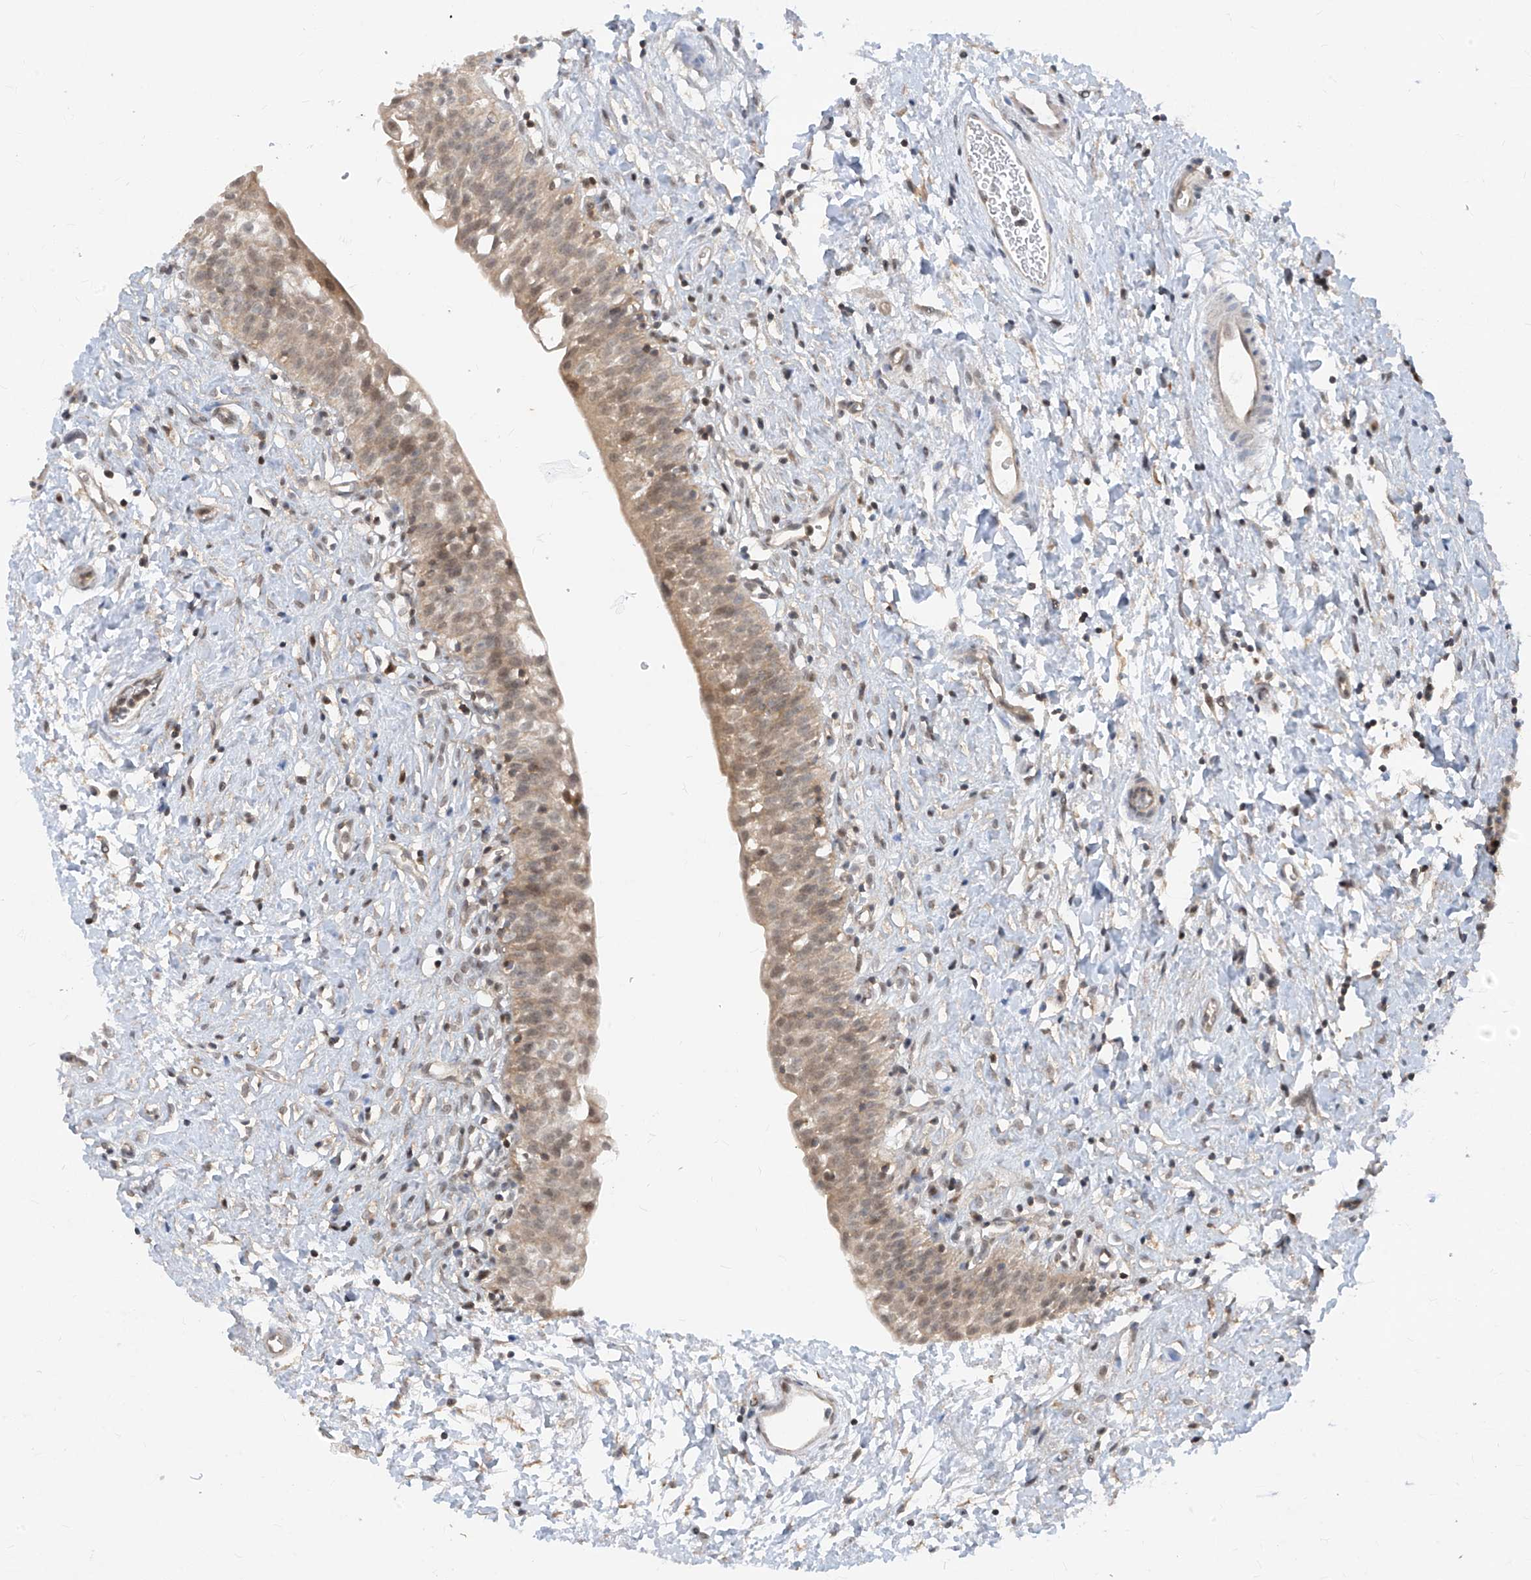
{"staining": {"intensity": "moderate", "quantity": "<25%", "location": "cytoplasmic/membranous,nuclear"}, "tissue": "urinary bladder", "cell_type": "Urothelial cells", "image_type": "normal", "snomed": [{"axis": "morphology", "description": "Normal tissue, NOS"}, {"axis": "topography", "description": "Urinary bladder"}], "caption": "This is a histology image of immunohistochemistry (IHC) staining of benign urinary bladder, which shows moderate expression in the cytoplasmic/membranous,nuclear of urothelial cells.", "gene": "ZNF358", "patient": {"sex": "male", "age": 51}}